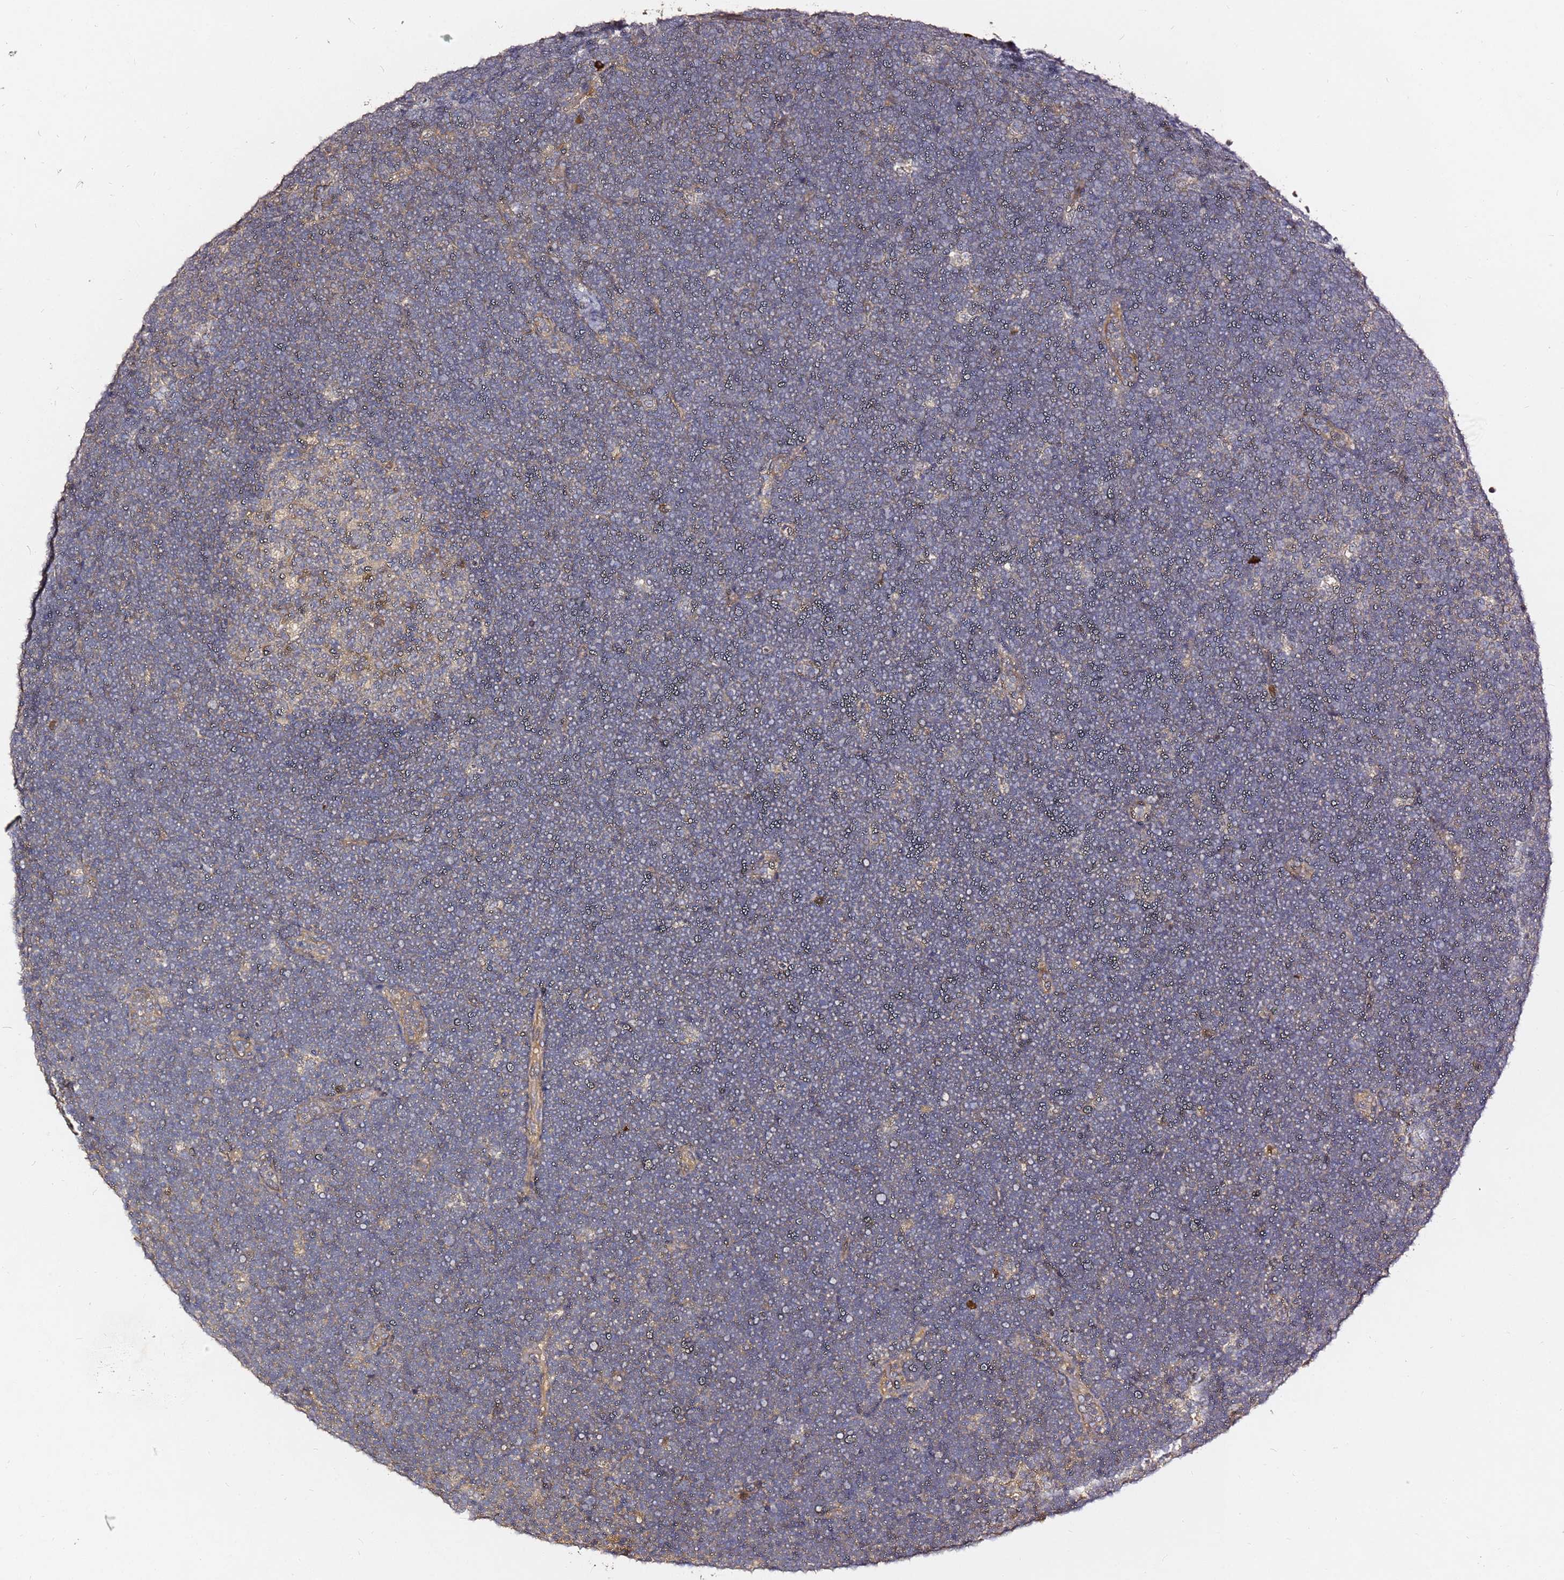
{"staining": {"intensity": "negative", "quantity": "none", "location": "none"}, "tissue": "lymphoma", "cell_type": "Tumor cells", "image_type": "cancer", "snomed": [{"axis": "morphology", "description": "Malignant lymphoma, non-Hodgkin's type, High grade"}, {"axis": "topography", "description": "Lymph node"}], "caption": "High-grade malignant lymphoma, non-Hodgkin's type was stained to show a protein in brown. There is no significant positivity in tumor cells.", "gene": "C6orf136", "patient": {"sex": "male", "age": 13}}